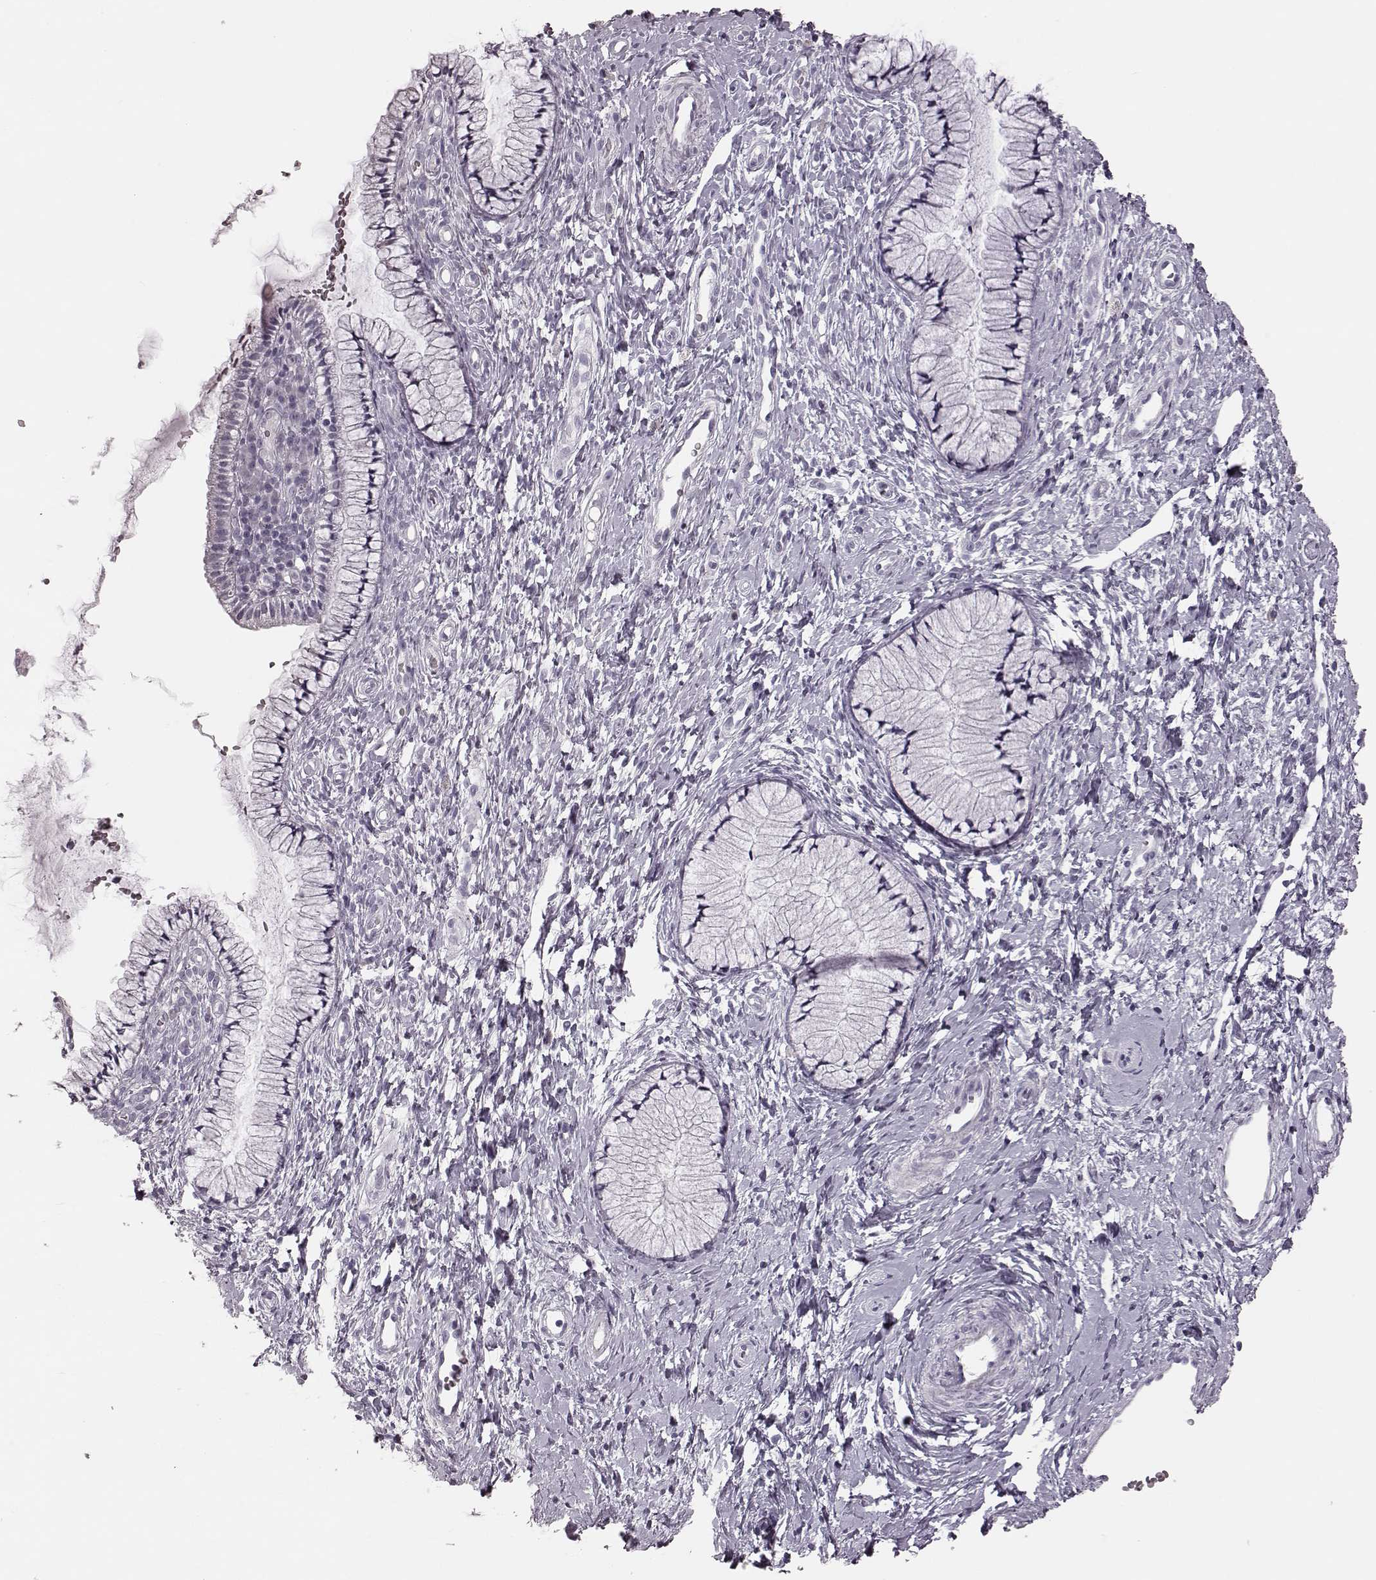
{"staining": {"intensity": "negative", "quantity": "none", "location": "none"}, "tissue": "cervix", "cell_type": "Glandular cells", "image_type": "normal", "snomed": [{"axis": "morphology", "description": "Normal tissue, NOS"}, {"axis": "topography", "description": "Cervix"}], "caption": "The image displays no significant positivity in glandular cells of cervix. The staining was performed using DAB to visualize the protein expression in brown, while the nuclei were stained in blue with hematoxylin (Magnification: 20x).", "gene": "ZNF433", "patient": {"sex": "female", "age": 36}}